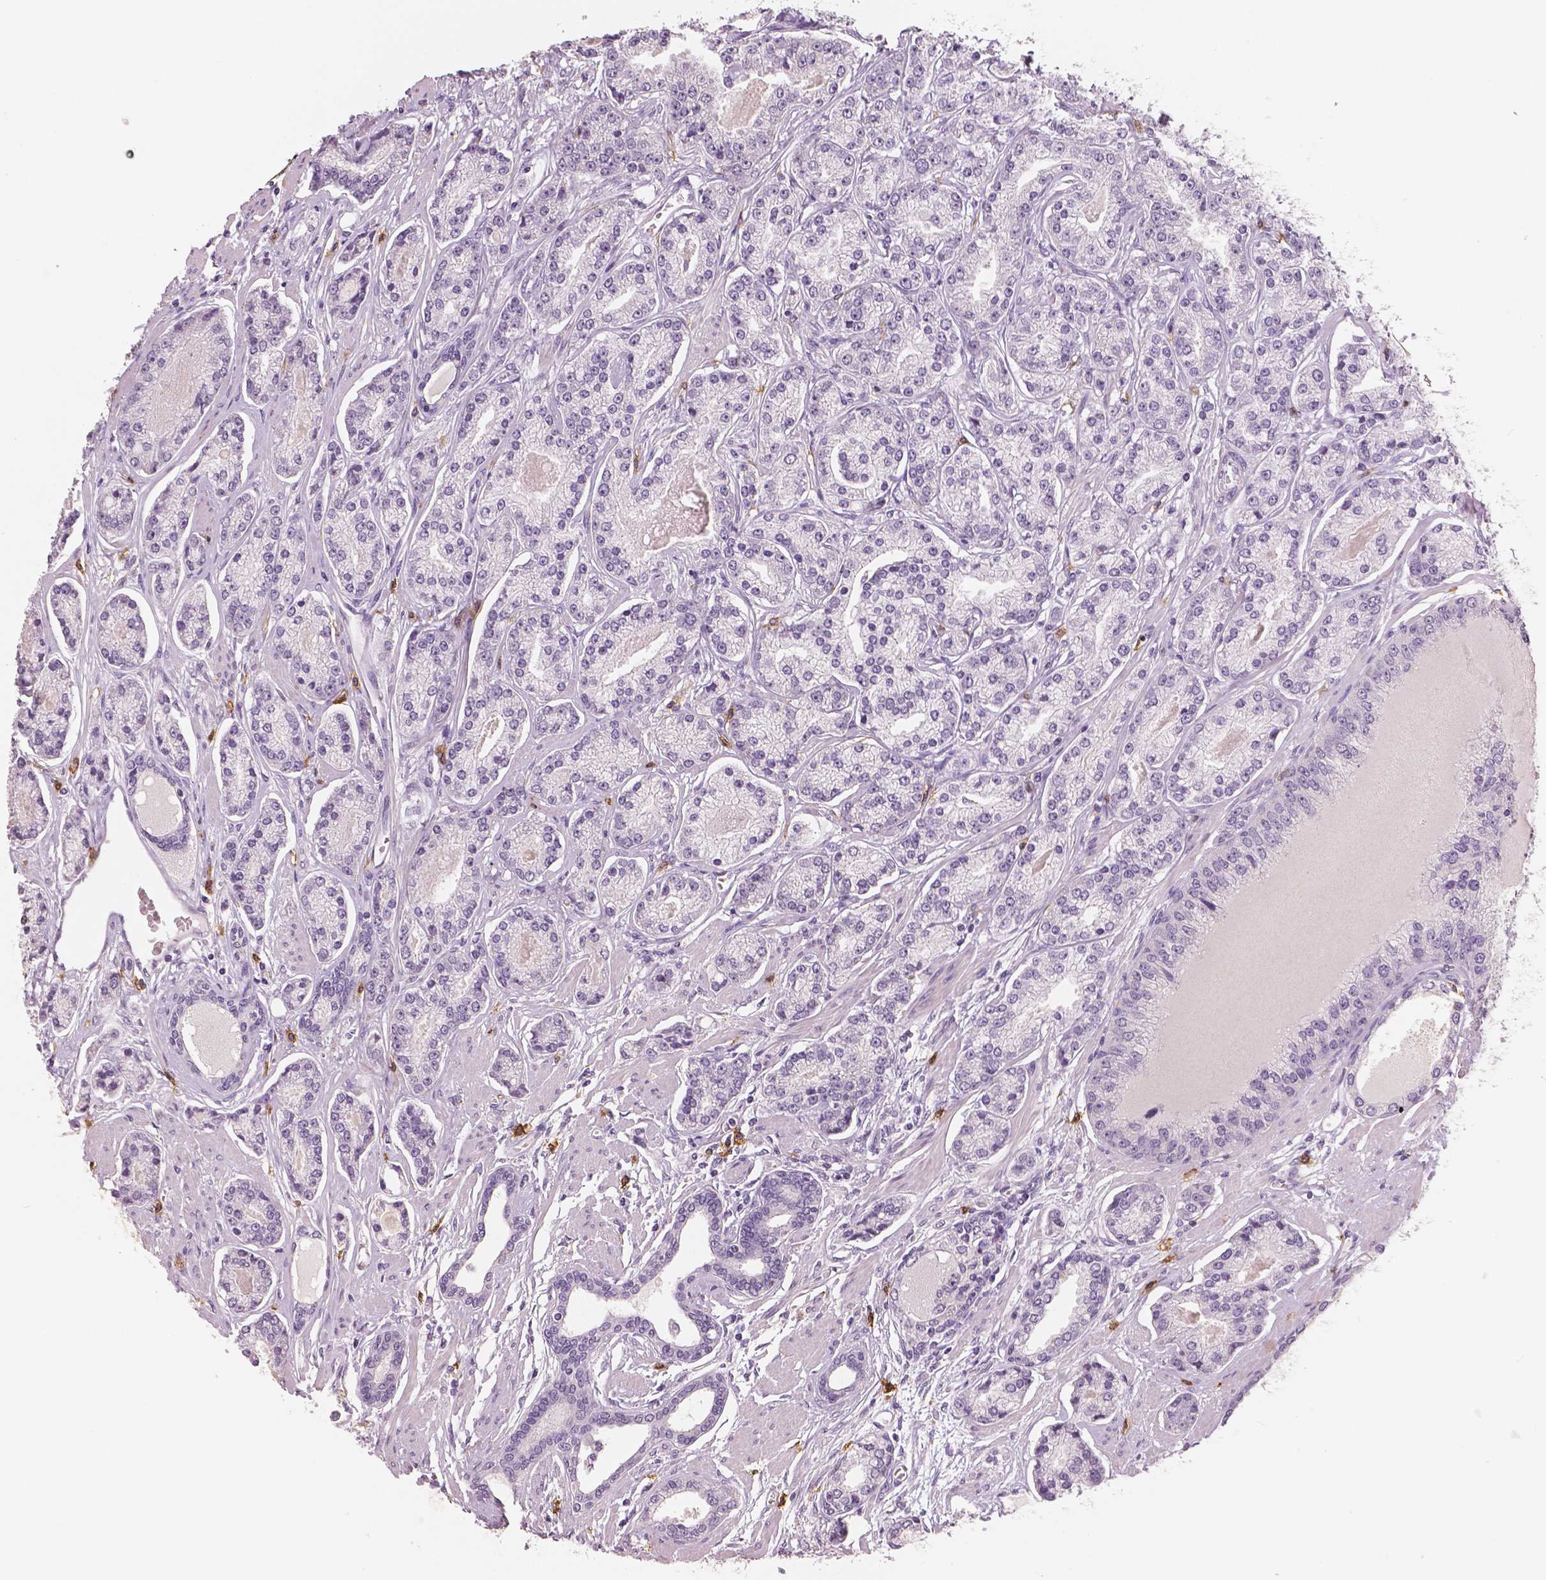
{"staining": {"intensity": "negative", "quantity": "none", "location": "none"}, "tissue": "prostate cancer", "cell_type": "Tumor cells", "image_type": "cancer", "snomed": [{"axis": "morphology", "description": "Adenocarcinoma, NOS"}, {"axis": "topography", "description": "Prostate"}], "caption": "Image shows no protein positivity in tumor cells of prostate cancer (adenocarcinoma) tissue.", "gene": "KIT", "patient": {"sex": "male", "age": 64}}